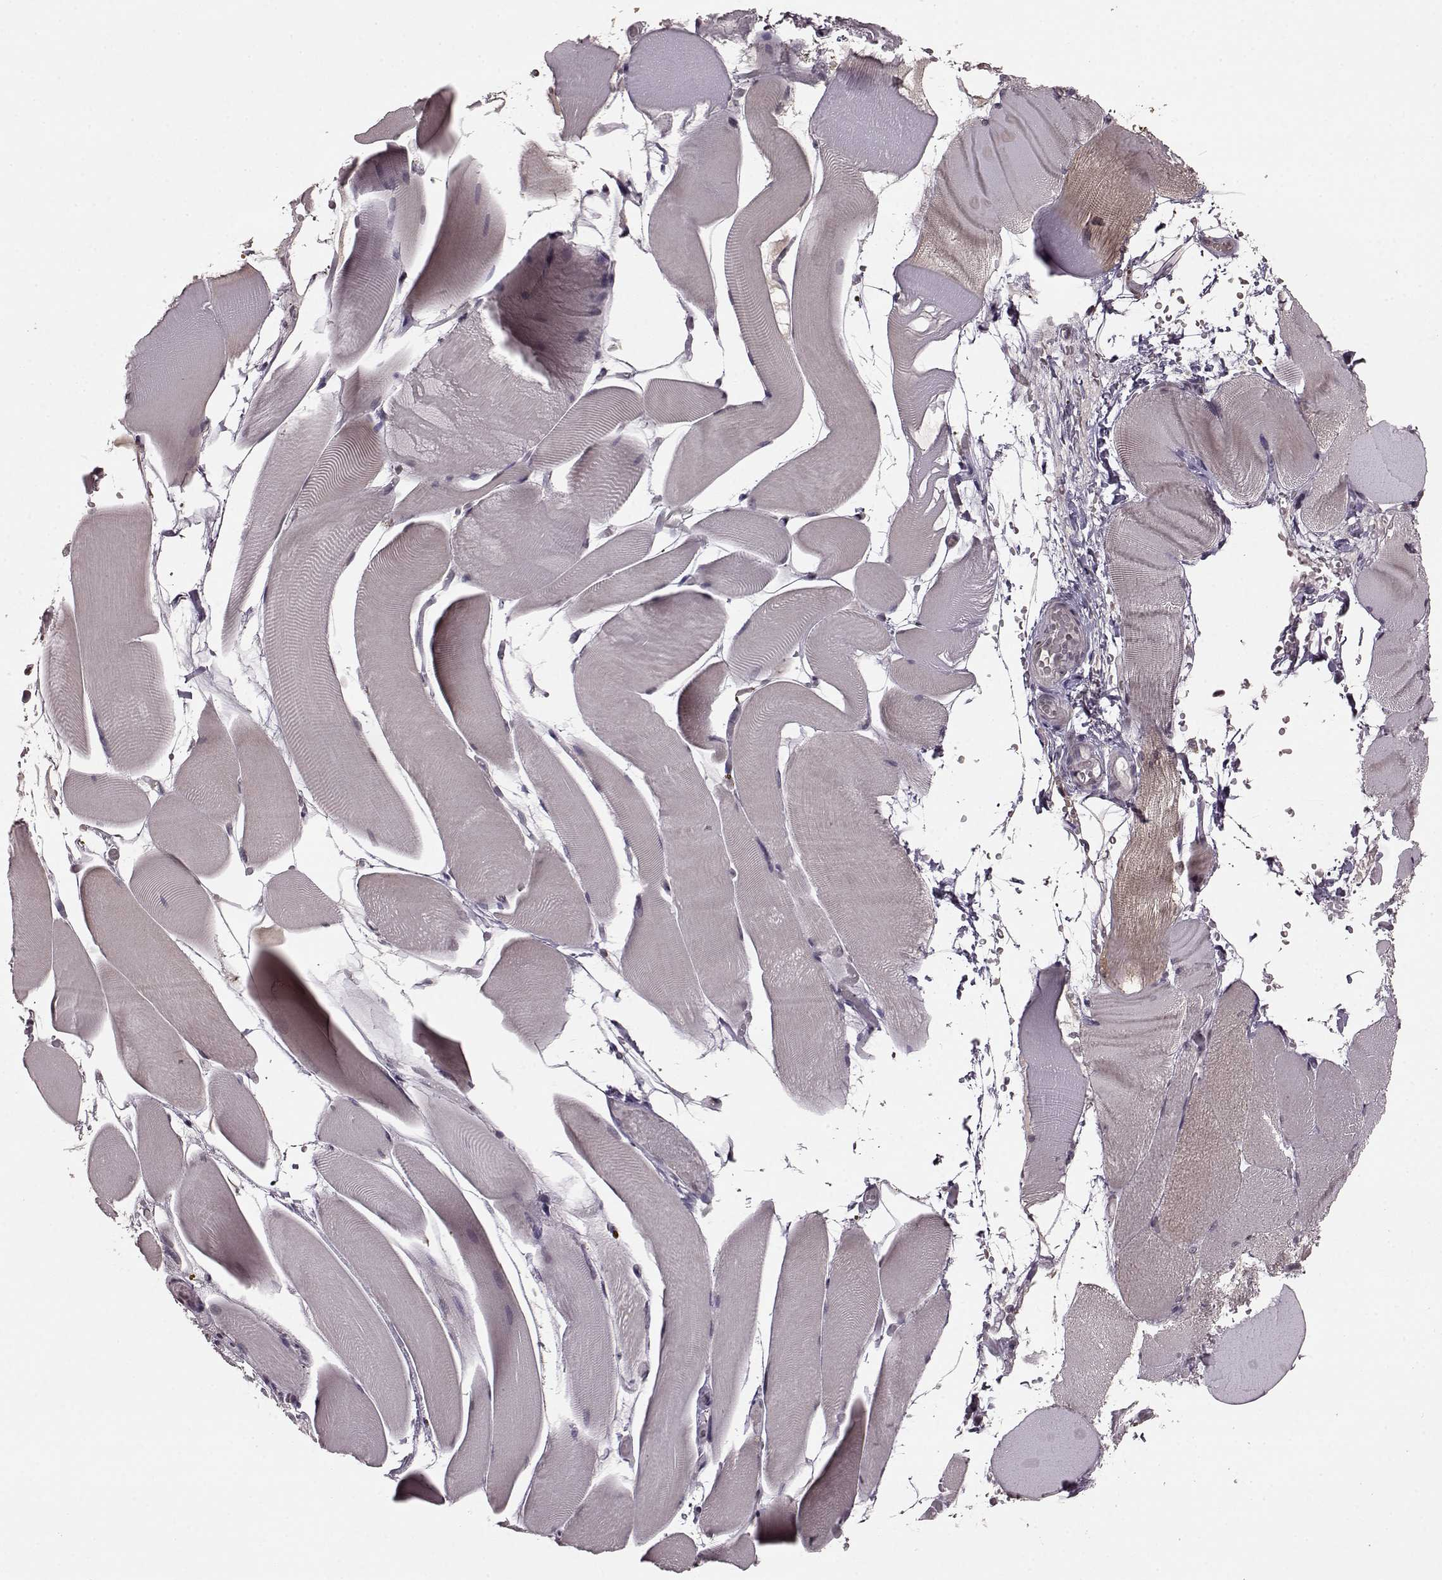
{"staining": {"intensity": "negative", "quantity": "none", "location": "none"}, "tissue": "skeletal muscle", "cell_type": "Myocytes", "image_type": "normal", "snomed": [{"axis": "morphology", "description": "Normal tissue, NOS"}, {"axis": "topography", "description": "Skeletal muscle"}], "caption": "A high-resolution image shows immunohistochemistry (IHC) staining of benign skeletal muscle, which shows no significant staining in myocytes.", "gene": "GSS", "patient": {"sex": "female", "age": 37}}